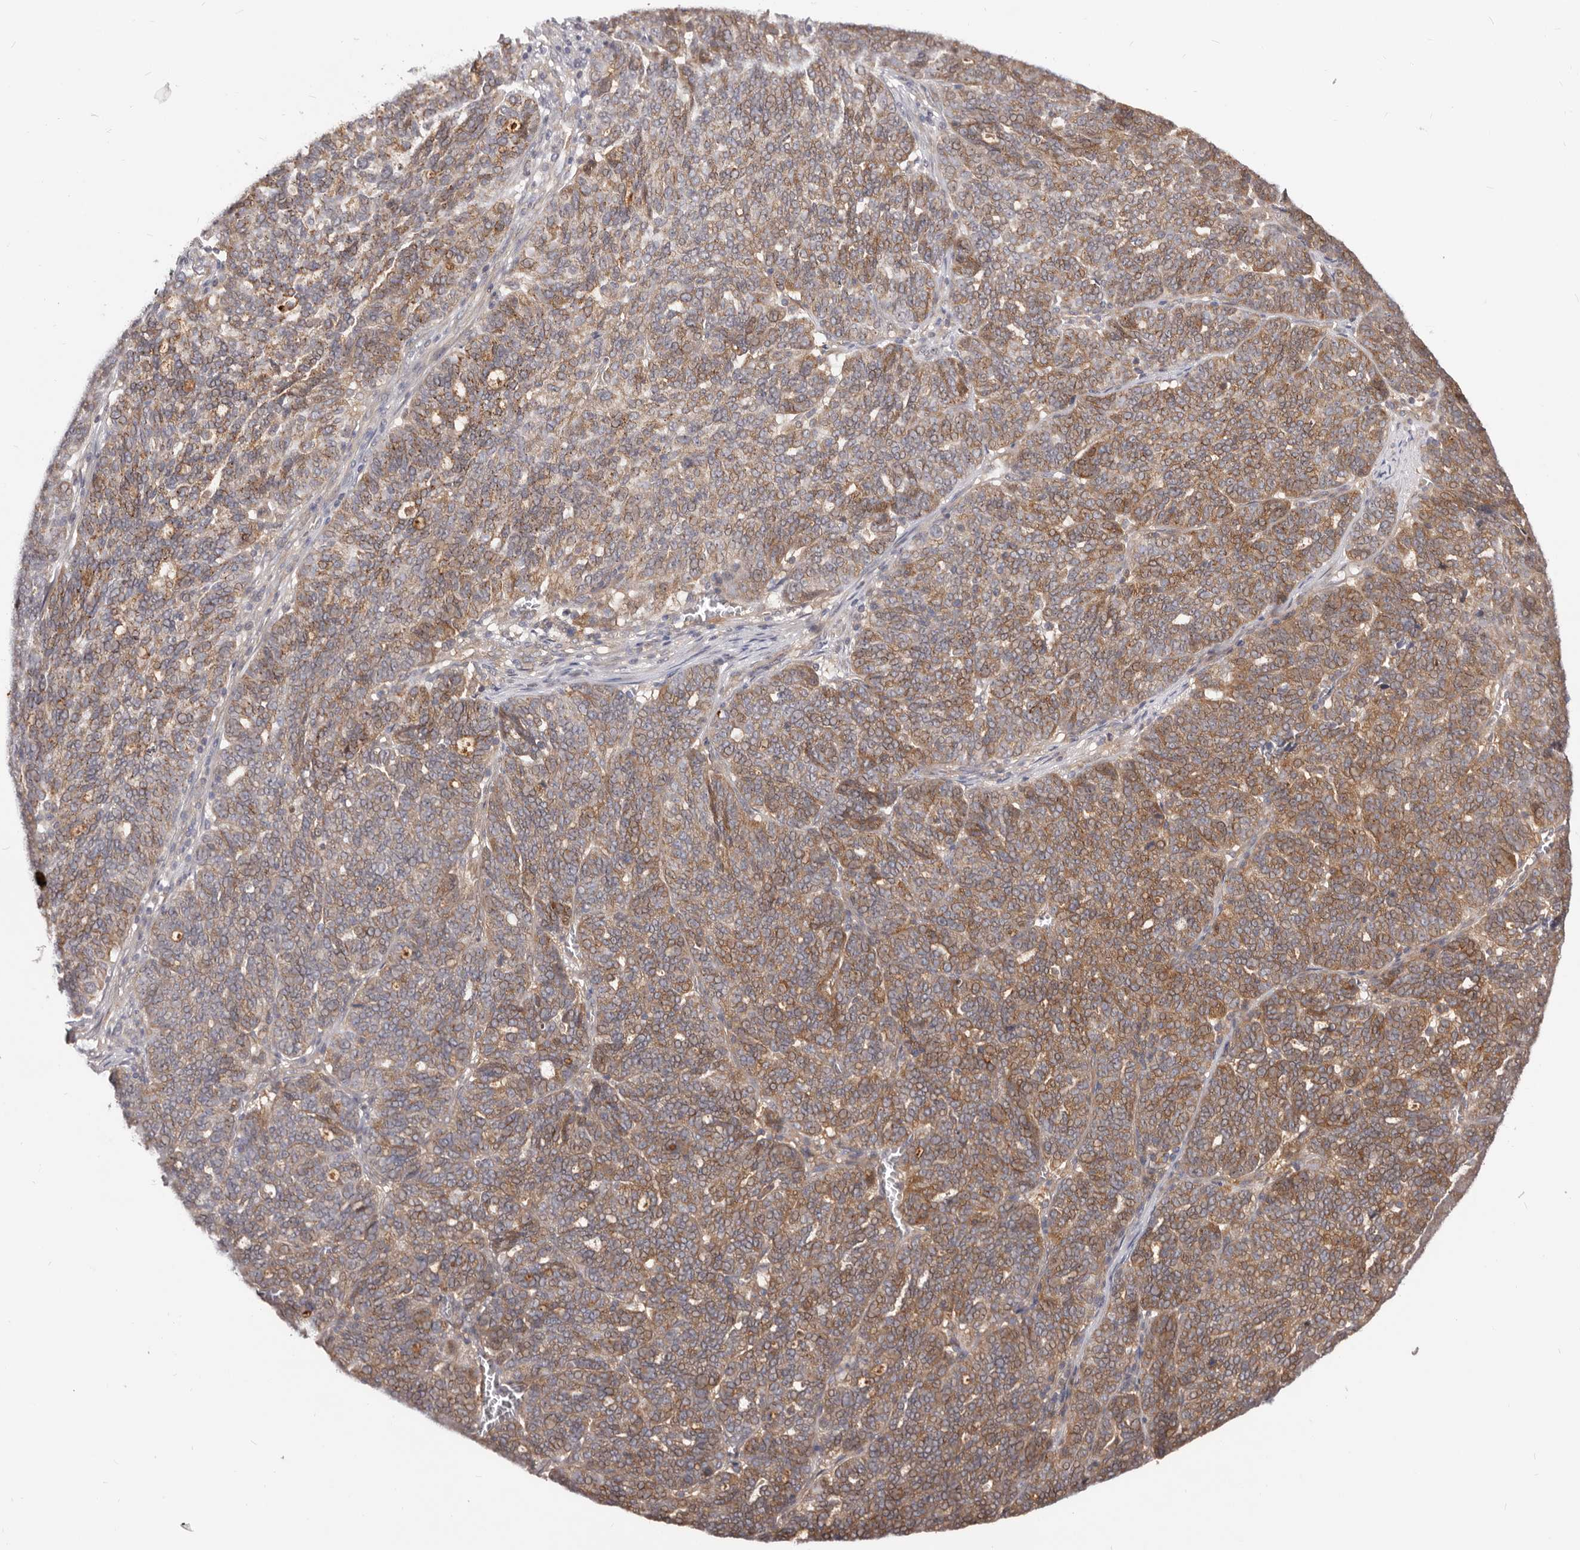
{"staining": {"intensity": "moderate", "quantity": ">75%", "location": "cytoplasmic/membranous"}, "tissue": "ovarian cancer", "cell_type": "Tumor cells", "image_type": "cancer", "snomed": [{"axis": "morphology", "description": "Cystadenocarcinoma, serous, NOS"}, {"axis": "topography", "description": "Ovary"}], "caption": "Immunohistochemical staining of ovarian serous cystadenocarcinoma demonstrates medium levels of moderate cytoplasmic/membranous staining in approximately >75% of tumor cells. The staining is performed using DAB brown chromogen to label protein expression. The nuclei are counter-stained blue using hematoxylin.", "gene": "GPATCH4", "patient": {"sex": "female", "age": 59}}